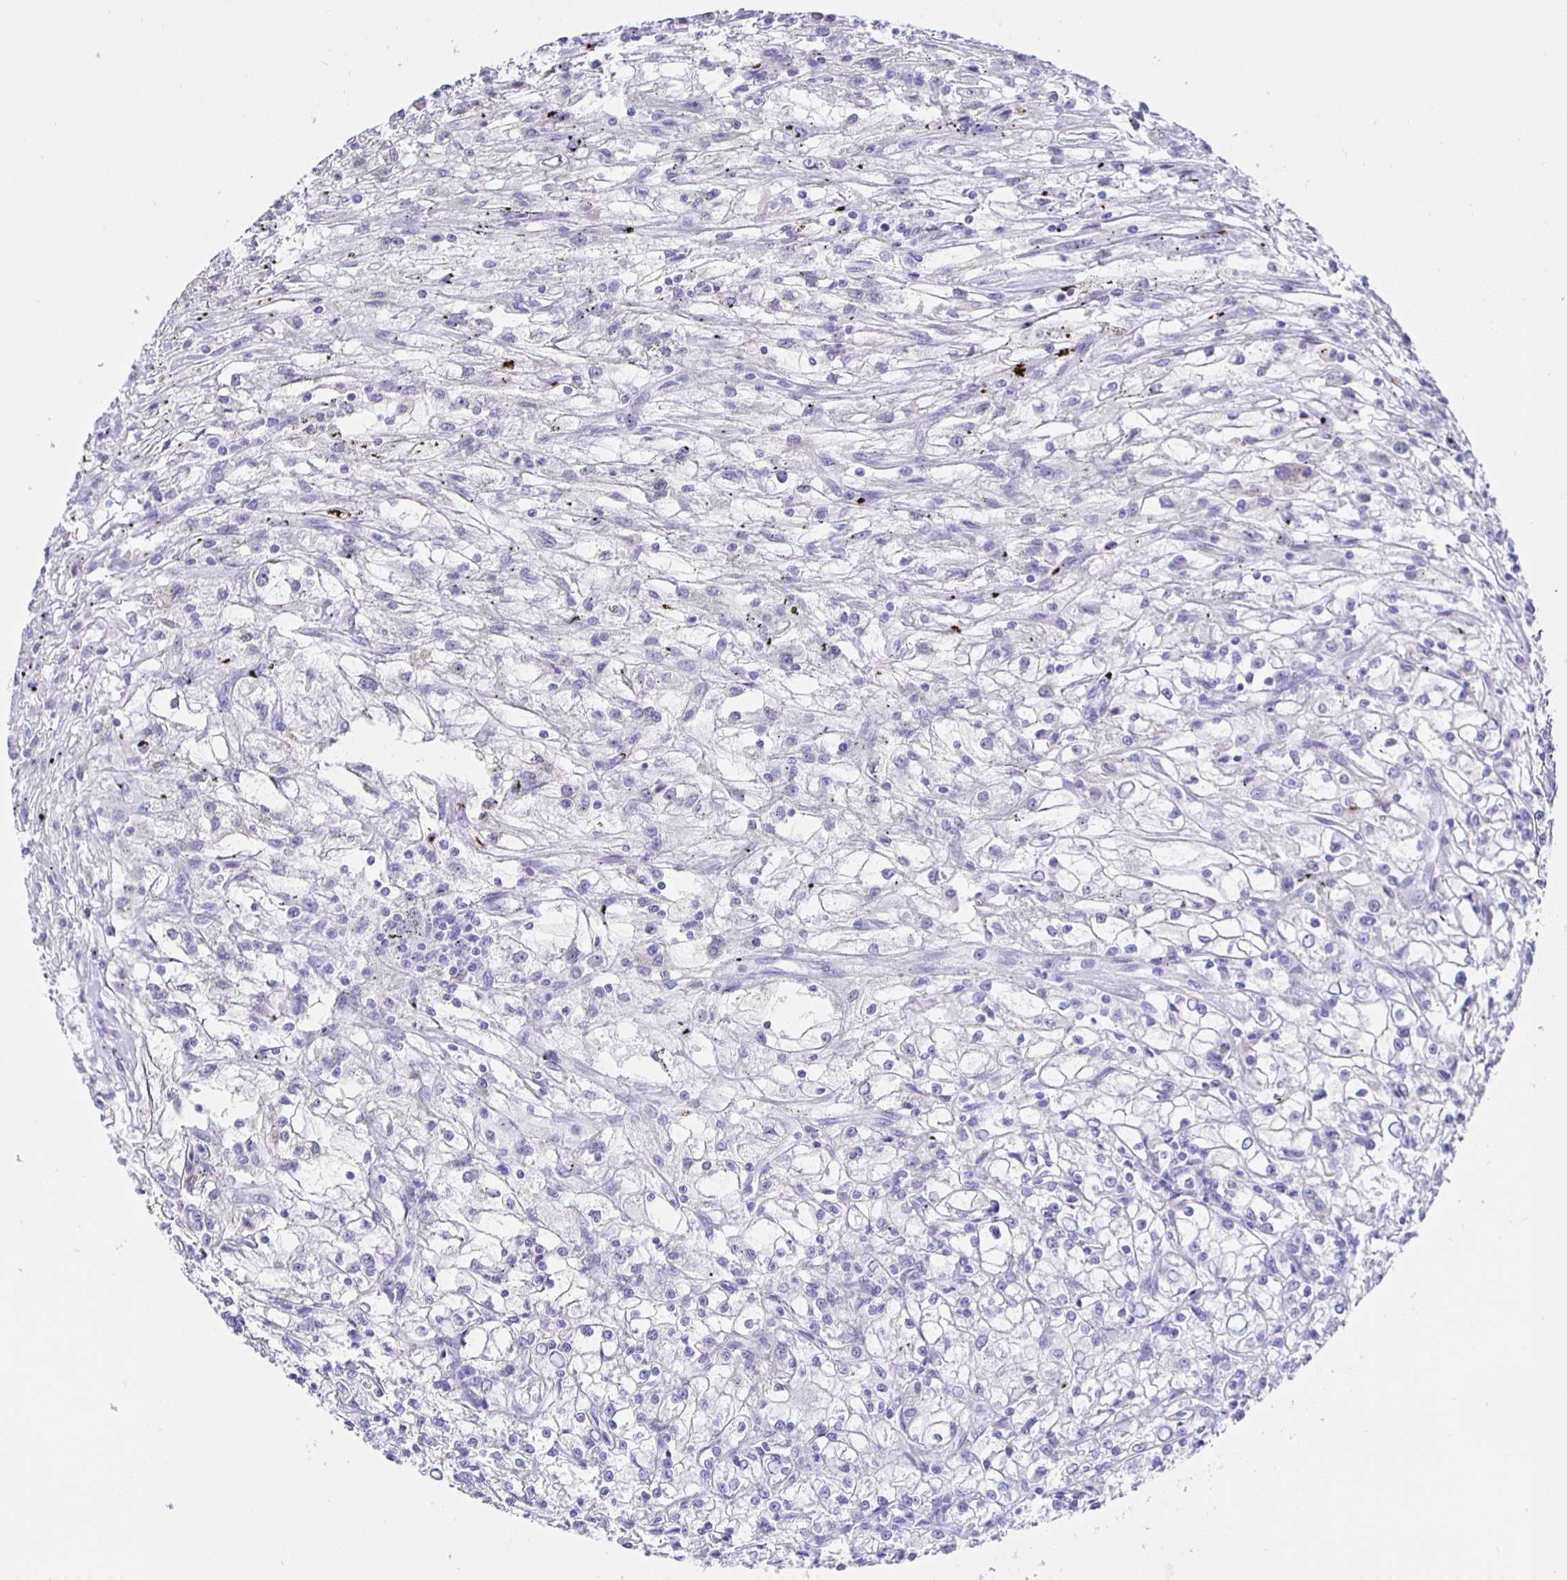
{"staining": {"intensity": "negative", "quantity": "none", "location": "none"}, "tissue": "renal cancer", "cell_type": "Tumor cells", "image_type": "cancer", "snomed": [{"axis": "morphology", "description": "Adenocarcinoma, NOS"}, {"axis": "topography", "description": "Kidney"}], "caption": "IHC of human renal adenocarcinoma displays no staining in tumor cells. (DAB (3,3'-diaminobenzidine) immunohistochemistry, high magnification).", "gene": "HSPA4L", "patient": {"sex": "female", "age": 59}}